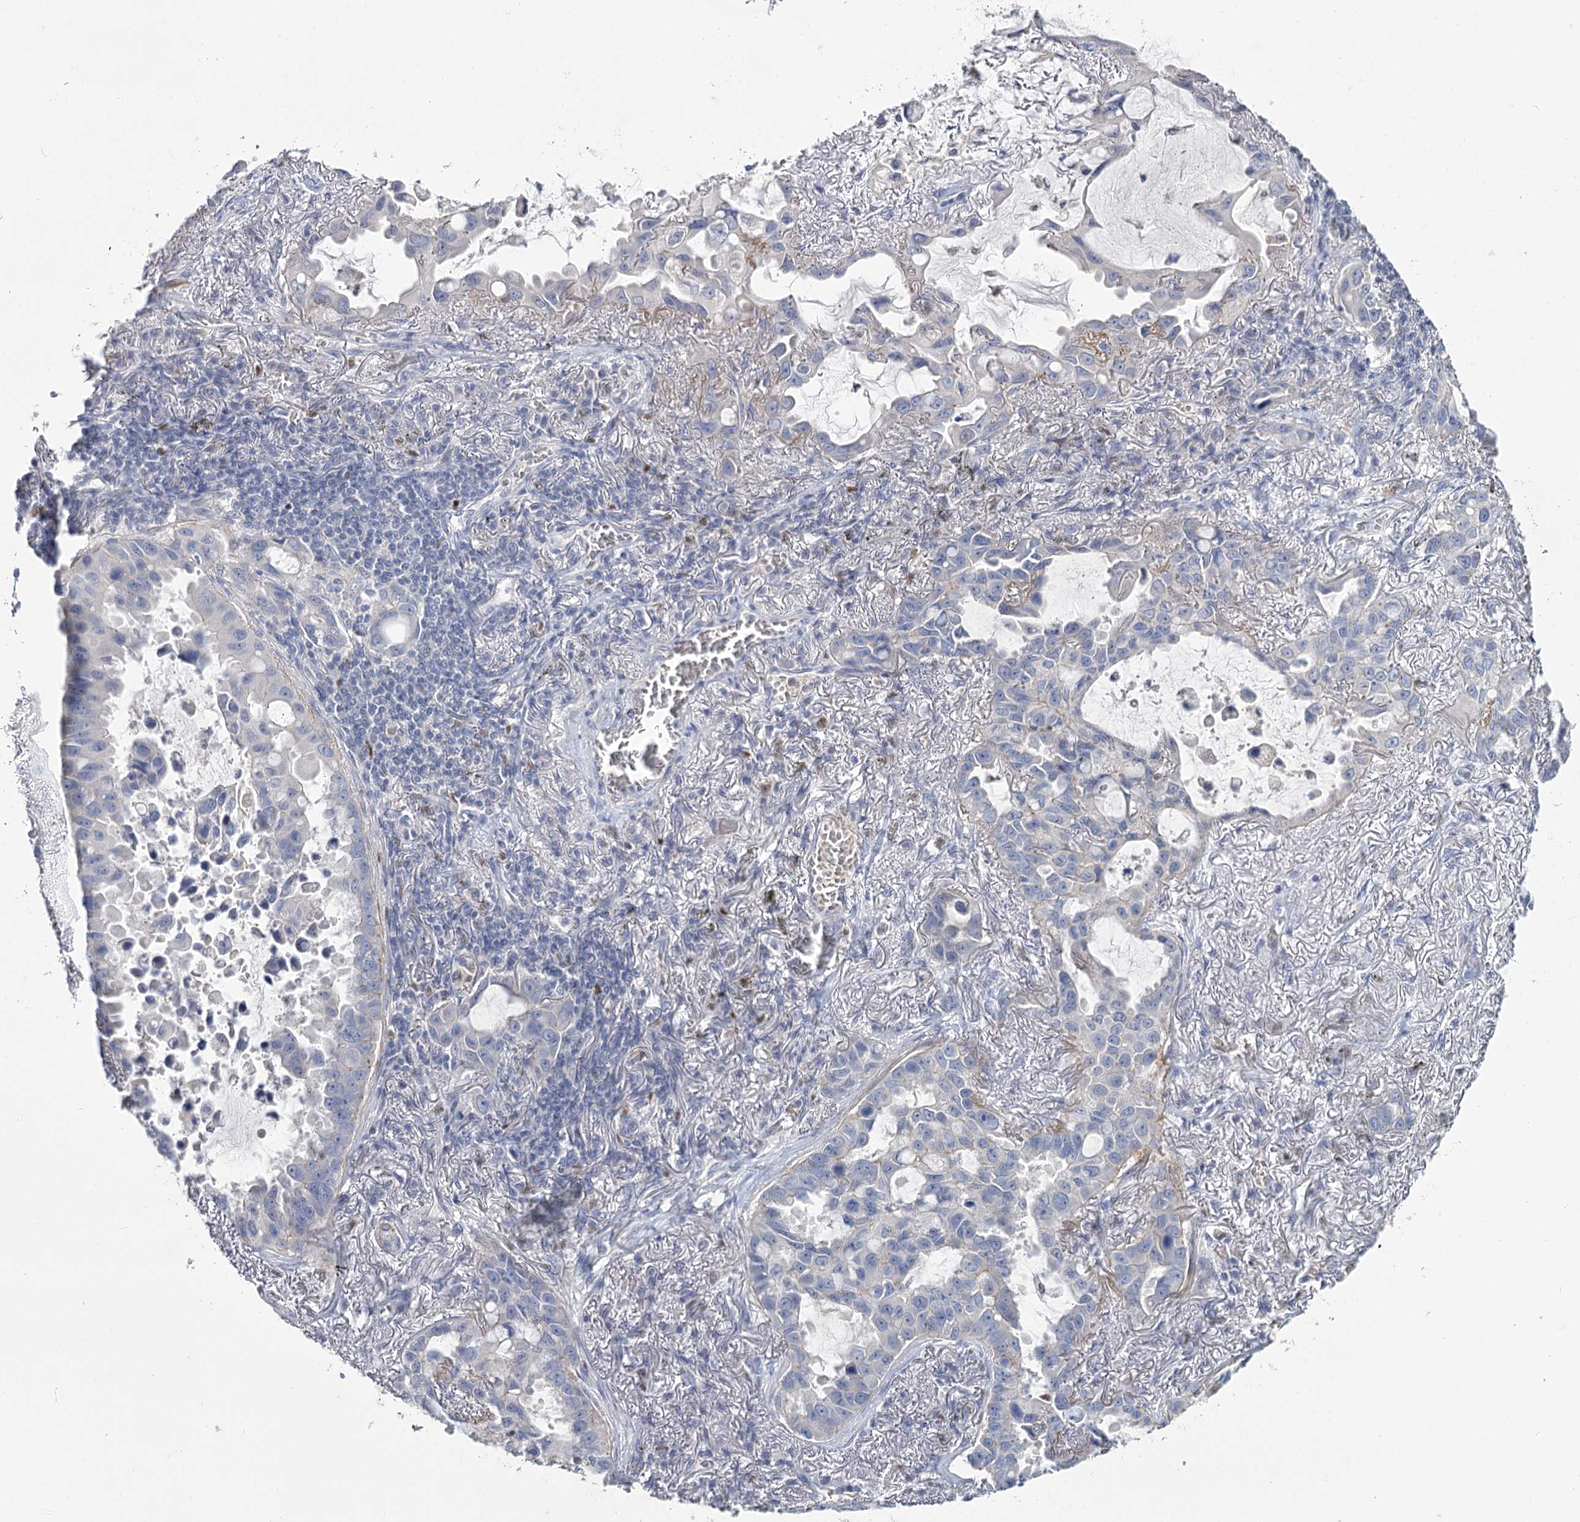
{"staining": {"intensity": "negative", "quantity": "none", "location": "none"}, "tissue": "lung cancer", "cell_type": "Tumor cells", "image_type": "cancer", "snomed": [{"axis": "morphology", "description": "Adenocarcinoma, NOS"}, {"axis": "topography", "description": "Lung"}], "caption": "A histopathology image of human lung cancer is negative for staining in tumor cells.", "gene": "IGSF3", "patient": {"sex": "male", "age": 64}}